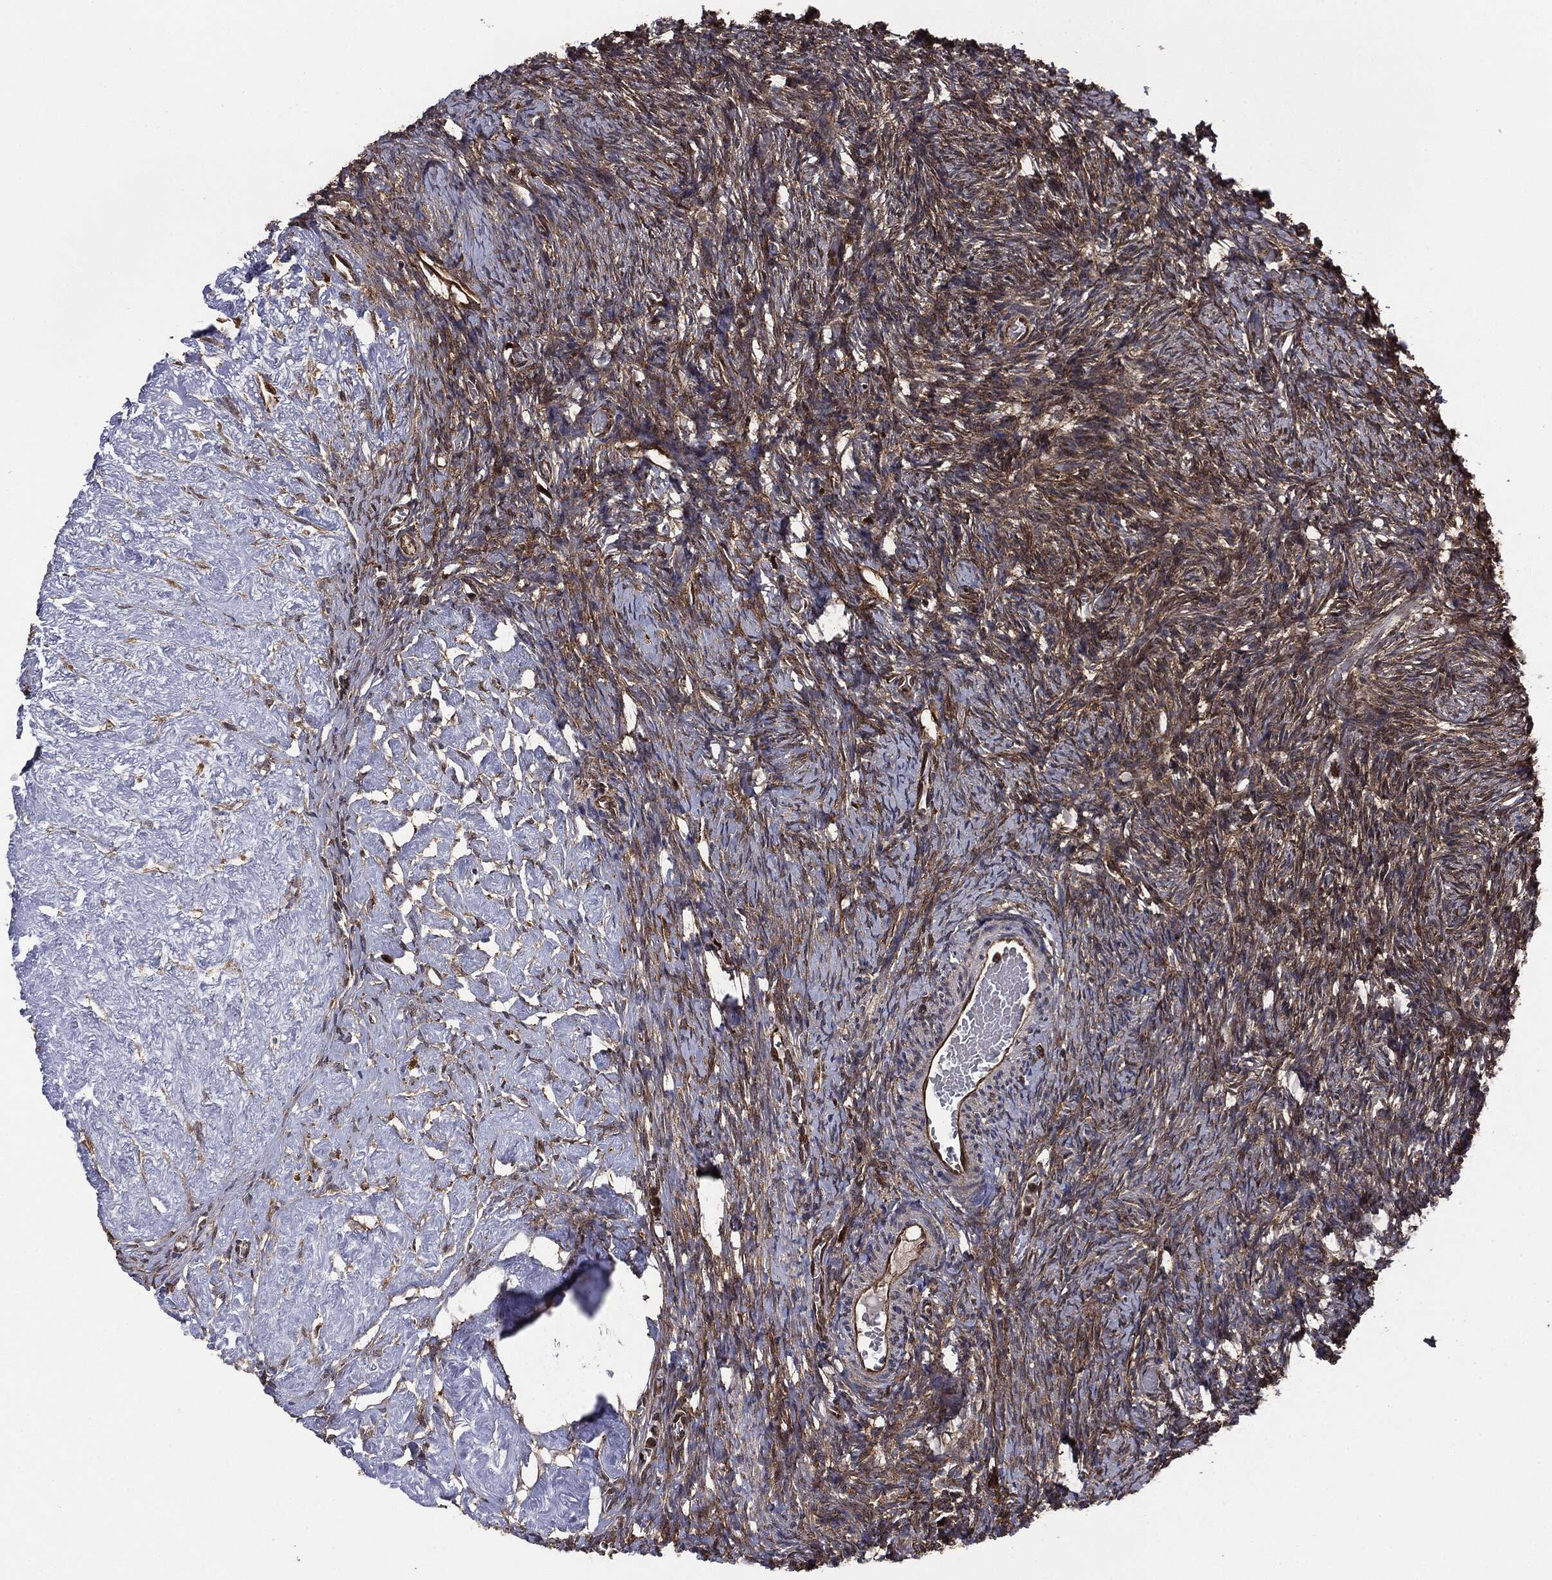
{"staining": {"intensity": "strong", "quantity": ">75%", "location": "cytoplasmic/membranous"}, "tissue": "ovary", "cell_type": "Follicle cells", "image_type": "normal", "snomed": [{"axis": "morphology", "description": "Normal tissue, NOS"}, {"axis": "topography", "description": "Ovary"}], "caption": "Protein analysis of unremarkable ovary reveals strong cytoplasmic/membranous positivity in about >75% of follicle cells. (brown staining indicates protein expression, while blue staining denotes nuclei).", "gene": "NME1", "patient": {"sex": "female", "age": 39}}